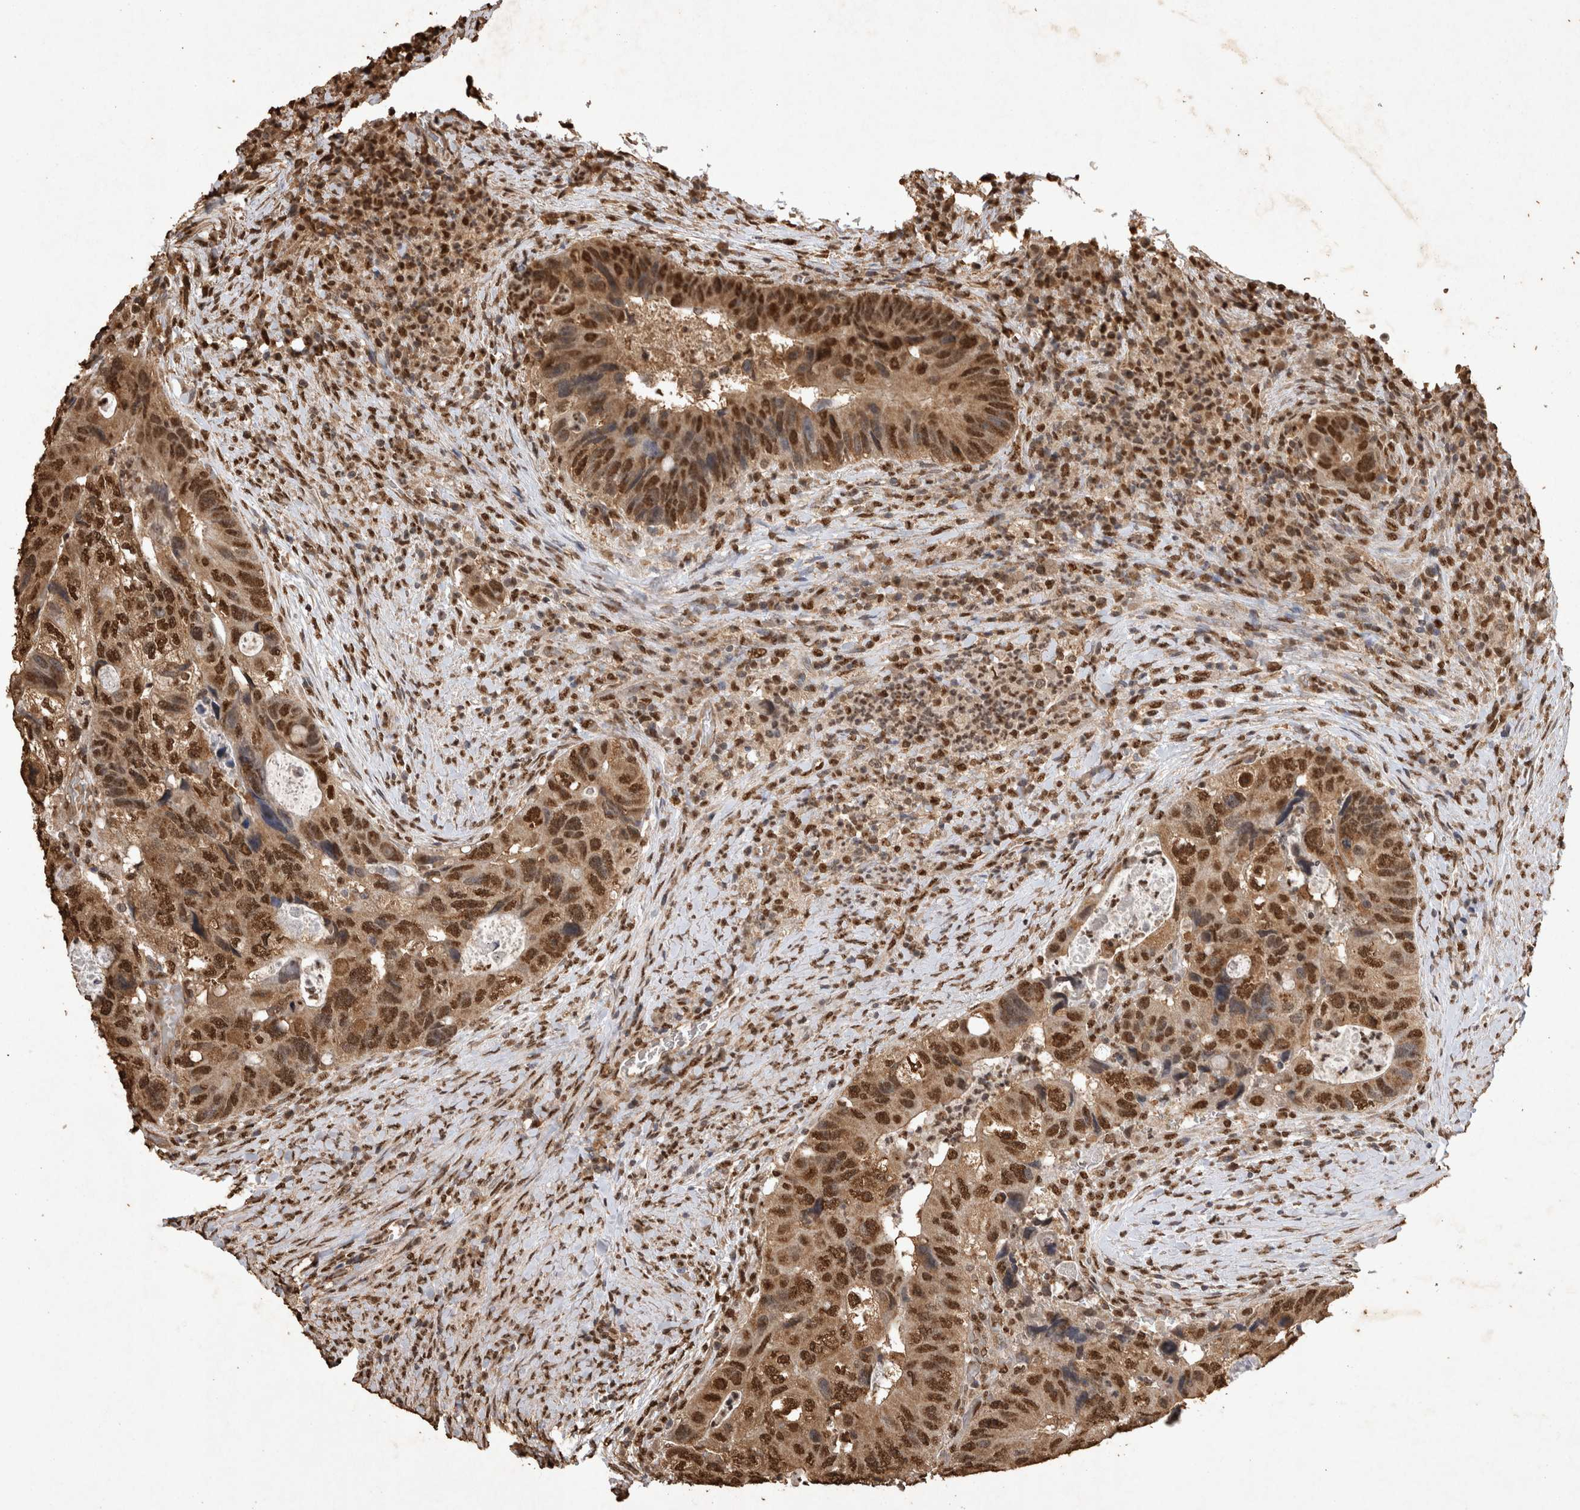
{"staining": {"intensity": "strong", "quantity": ">75%", "location": "cytoplasmic/membranous,nuclear"}, "tissue": "colorectal cancer", "cell_type": "Tumor cells", "image_type": "cancer", "snomed": [{"axis": "morphology", "description": "Adenocarcinoma, NOS"}, {"axis": "topography", "description": "Rectum"}], "caption": "This image reveals colorectal adenocarcinoma stained with immunohistochemistry (IHC) to label a protein in brown. The cytoplasmic/membranous and nuclear of tumor cells show strong positivity for the protein. Nuclei are counter-stained blue.", "gene": "OAS2", "patient": {"sex": "male", "age": 59}}